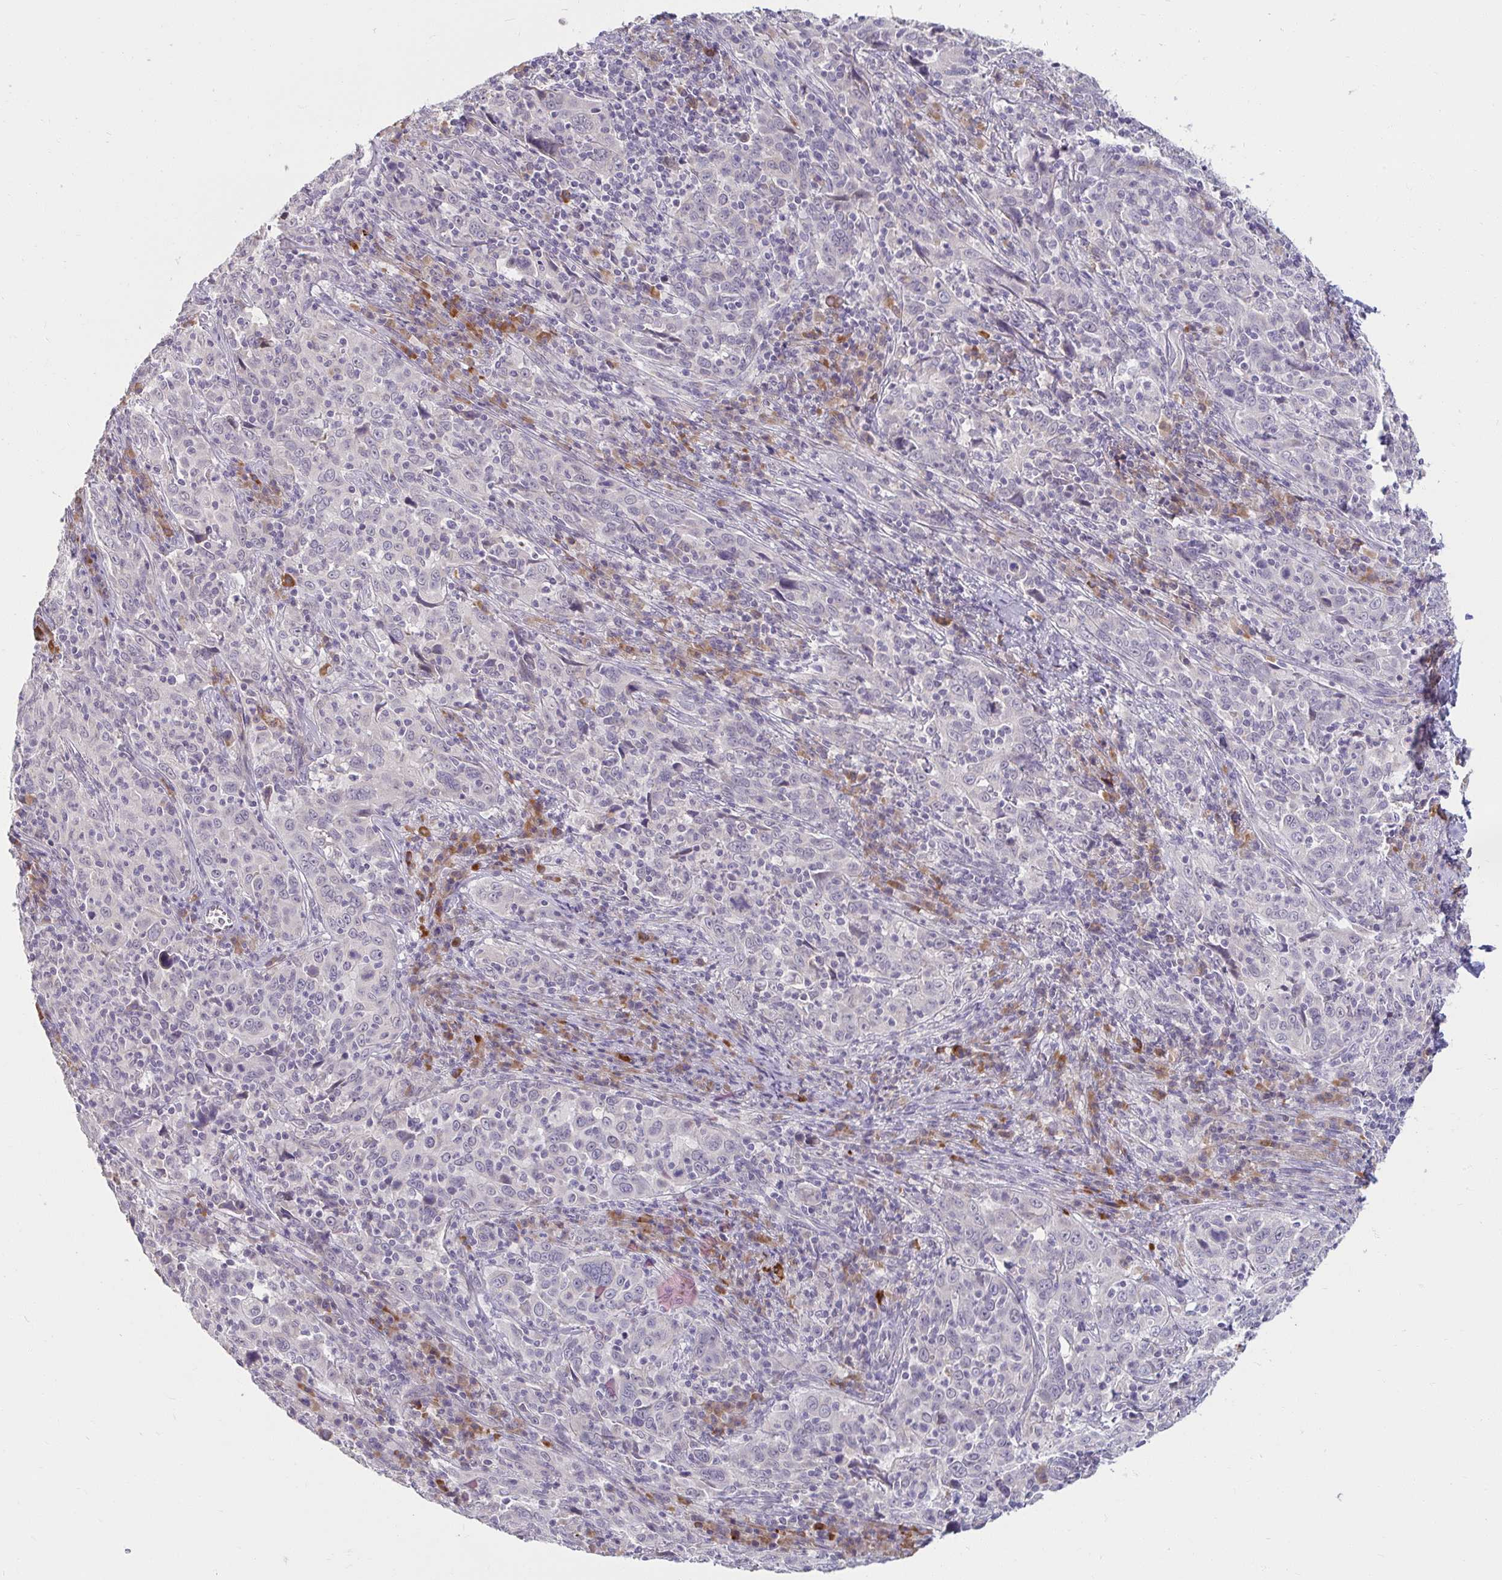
{"staining": {"intensity": "negative", "quantity": "none", "location": "none"}, "tissue": "cervical cancer", "cell_type": "Tumor cells", "image_type": "cancer", "snomed": [{"axis": "morphology", "description": "Squamous cell carcinoma, NOS"}, {"axis": "topography", "description": "Cervix"}], "caption": "High power microscopy histopathology image of an immunohistochemistry histopathology image of squamous cell carcinoma (cervical), revealing no significant expression in tumor cells.", "gene": "DDN", "patient": {"sex": "female", "age": 46}}